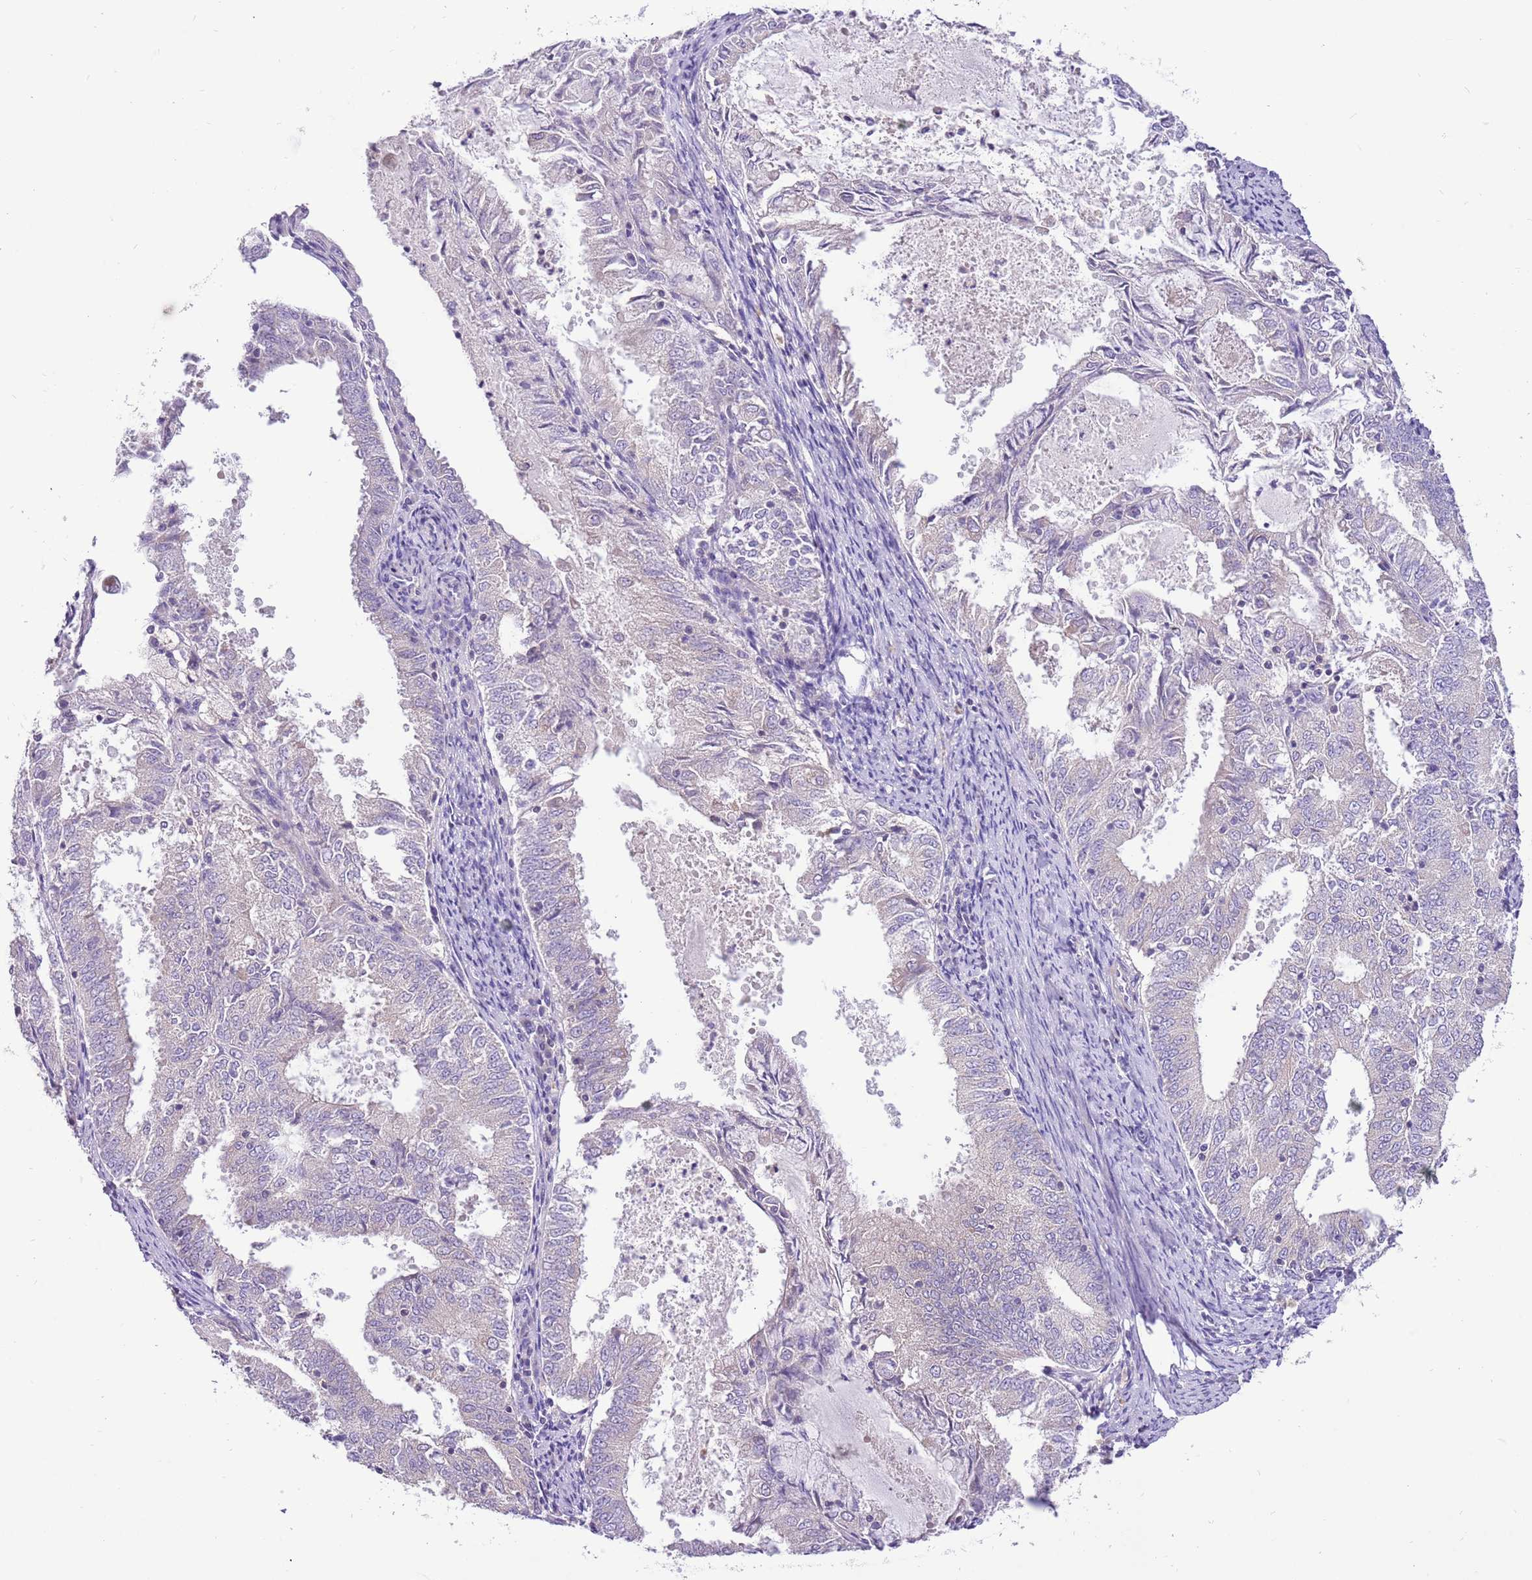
{"staining": {"intensity": "negative", "quantity": "none", "location": "none"}, "tissue": "endometrial cancer", "cell_type": "Tumor cells", "image_type": "cancer", "snomed": [{"axis": "morphology", "description": "Adenocarcinoma, NOS"}, {"axis": "topography", "description": "Endometrium"}], "caption": "This is an immunohistochemistry (IHC) photomicrograph of human adenocarcinoma (endometrial). There is no positivity in tumor cells.", "gene": "GLCE", "patient": {"sex": "female", "age": 57}}